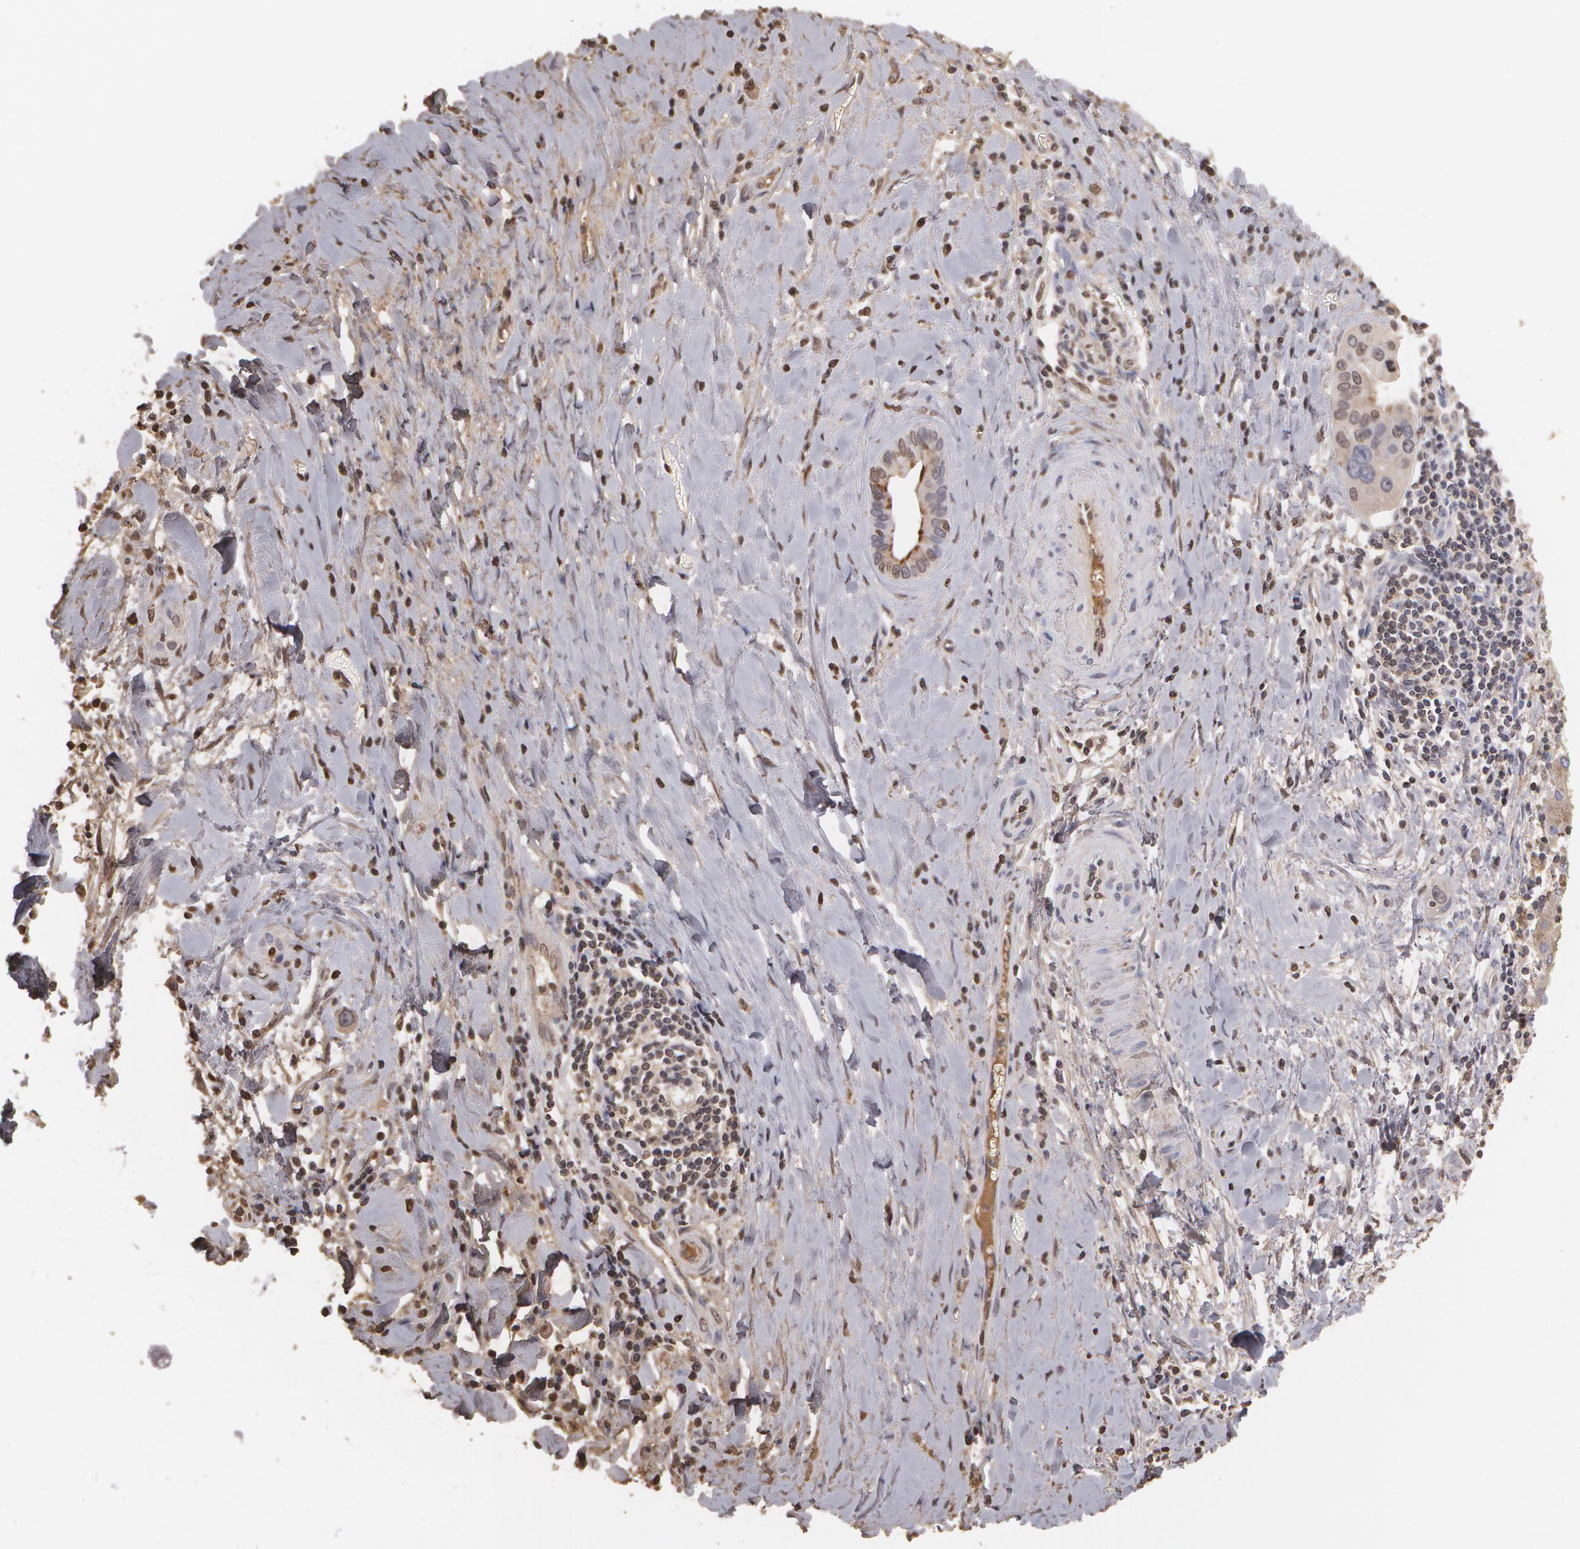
{"staining": {"intensity": "weak", "quantity": "<25%", "location": "cytoplasmic/membranous"}, "tissue": "liver cancer", "cell_type": "Tumor cells", "image_type": "cancer", "snomed": [{"axis": "morphology", "description": "Cholangiocarcinoma"}, {"axis": "topography", "description": "Liver"}], "caption": "Micrograph shows no significant protein staining in tumor cells of liver cholangiocarcinoma.", "gene": "SERPINA1", "patient": {"sex": "female", "age": 65}}